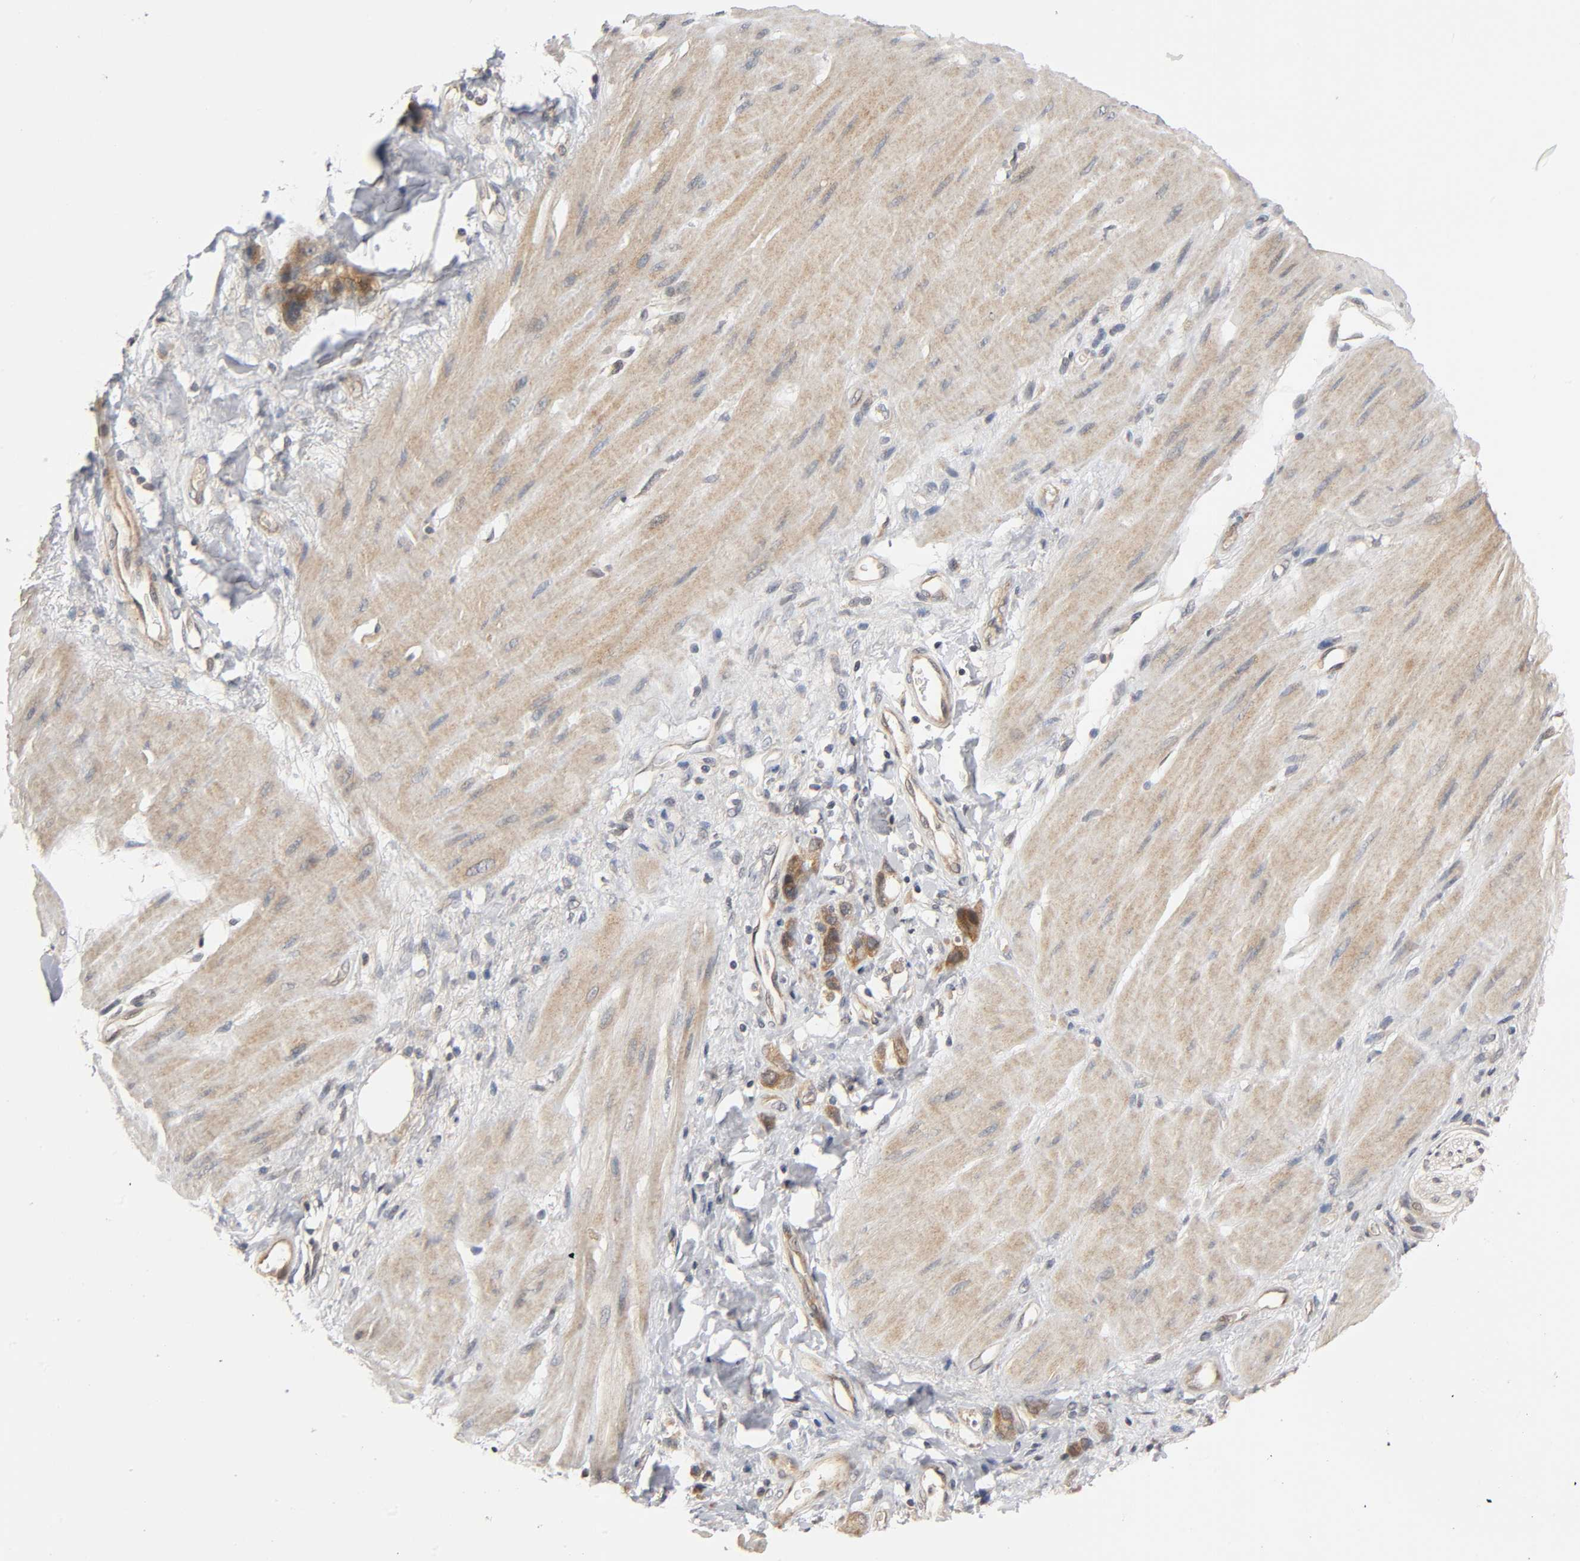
{"staining": {"intensity": "moderate", "quantity": ">75%", "location": "cytoplasmic/membranous"}, "tissue": "stomach cancer", "cell_type": "Tumor cells", "image_type": "cancer", "snomed": [{"axis": "morphology", "description": "Adenocarcinoma, NOS"}, {"axis": "topography", "description": "Stomach"}], "caption": "The histopathology image reveals staining of stomach adenocarcinoma, revealing moderate cytoplasmic/membranous protein expression (brown color) within tumor cells.", "gene": "MAPK8", "patient": {"sex": "male", "age": 82}}